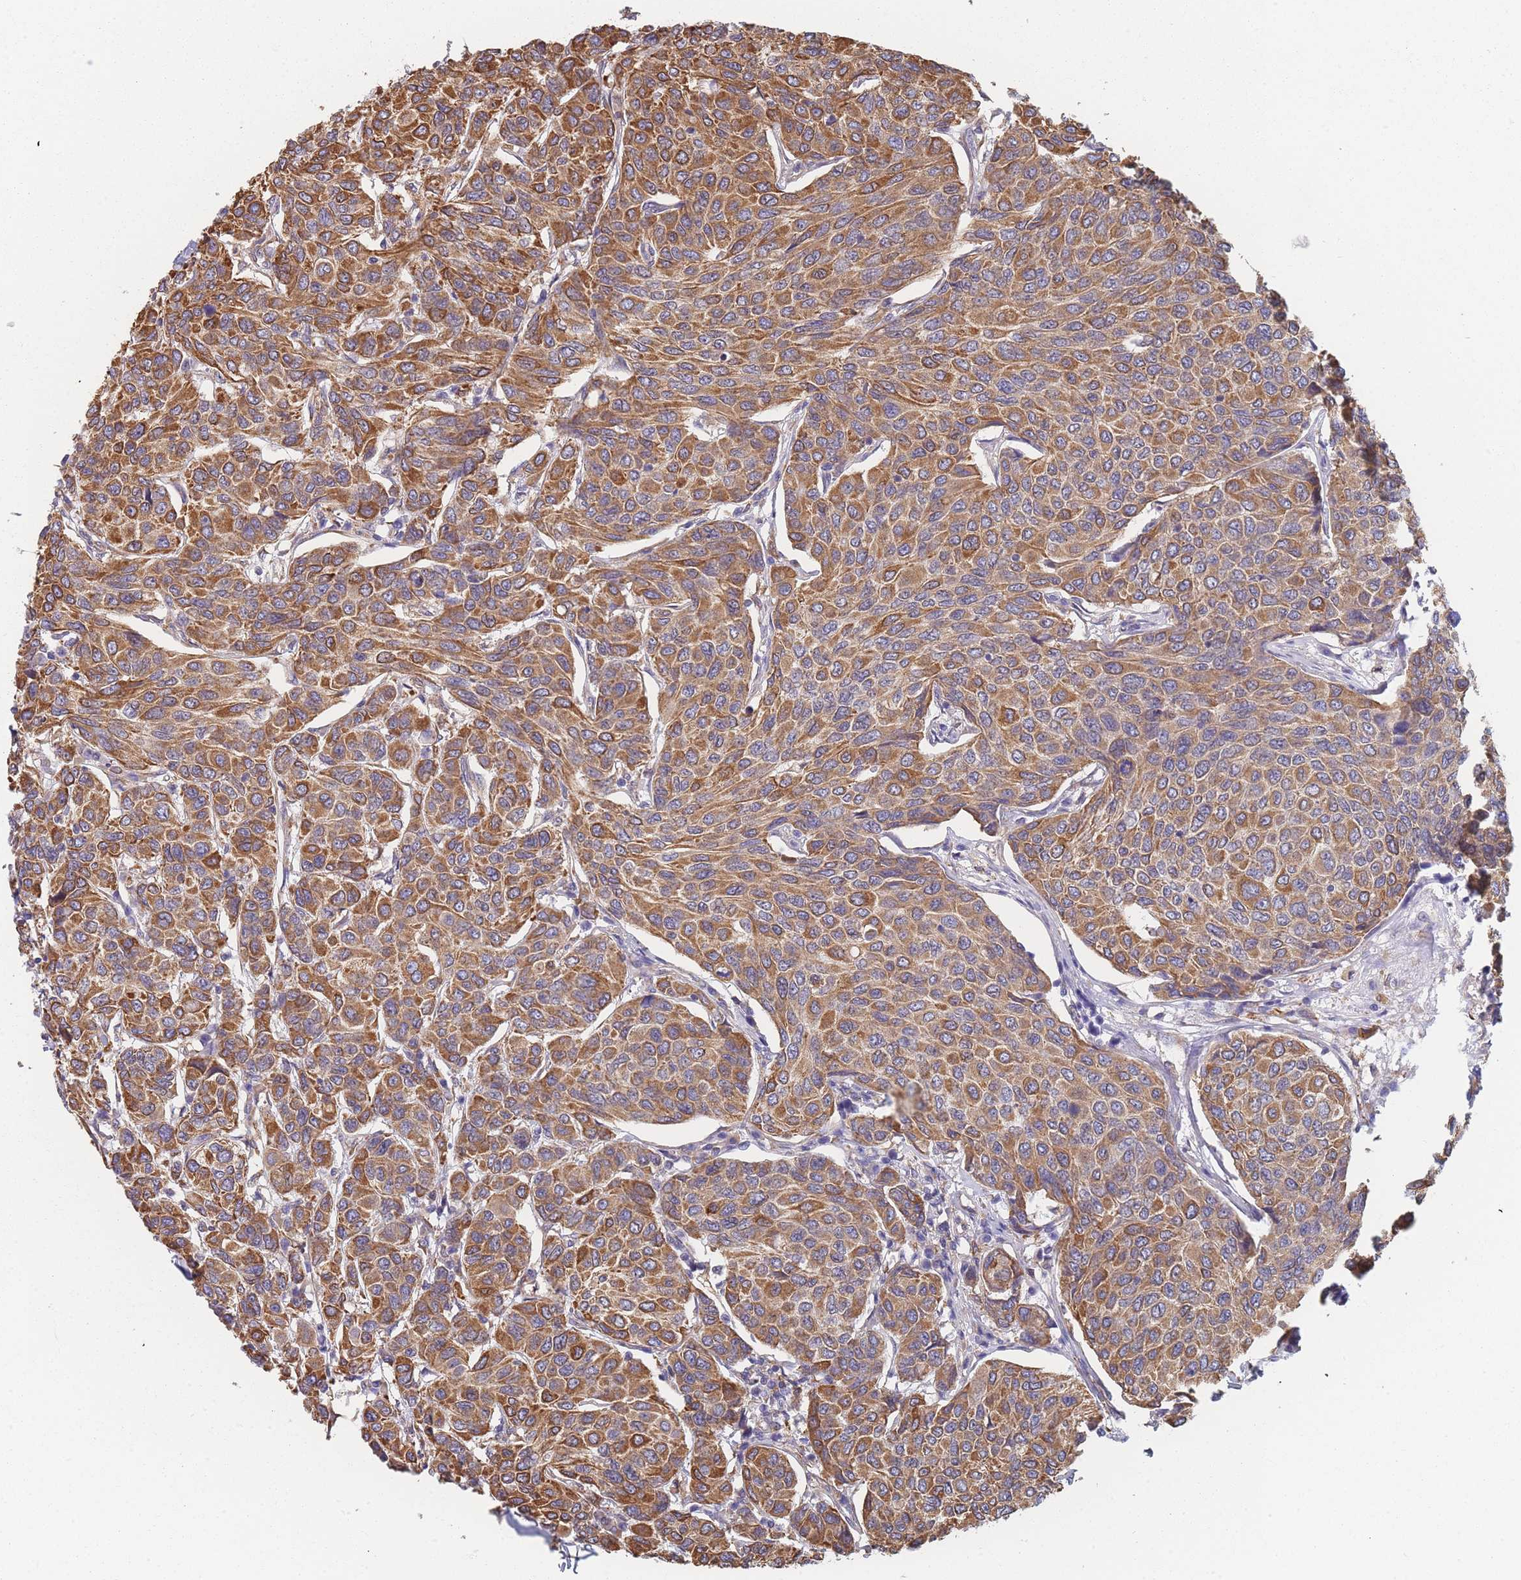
{"staining": {"intensity": "strong", "quantity": ">75%", "location": "cytoplasmic/membranous"}, "tissue": "breast cancer", "cell_type": "Tumor cells", "image_type": "cancer", "snomed": [{"axis": "morphology", "description": "Duct carcinoma"}, {"axis": "topography", "description": "Breast"}], "caption": "IHC image of infiltrating ductal carcinoma (breast) stained for a protein (brown), which displays high levels of strong cytoplasmic/membranous positivity in about >75% of tumor cells.", "gene": "OR7C2", "patient": {"sex": "female", "age": 55}}